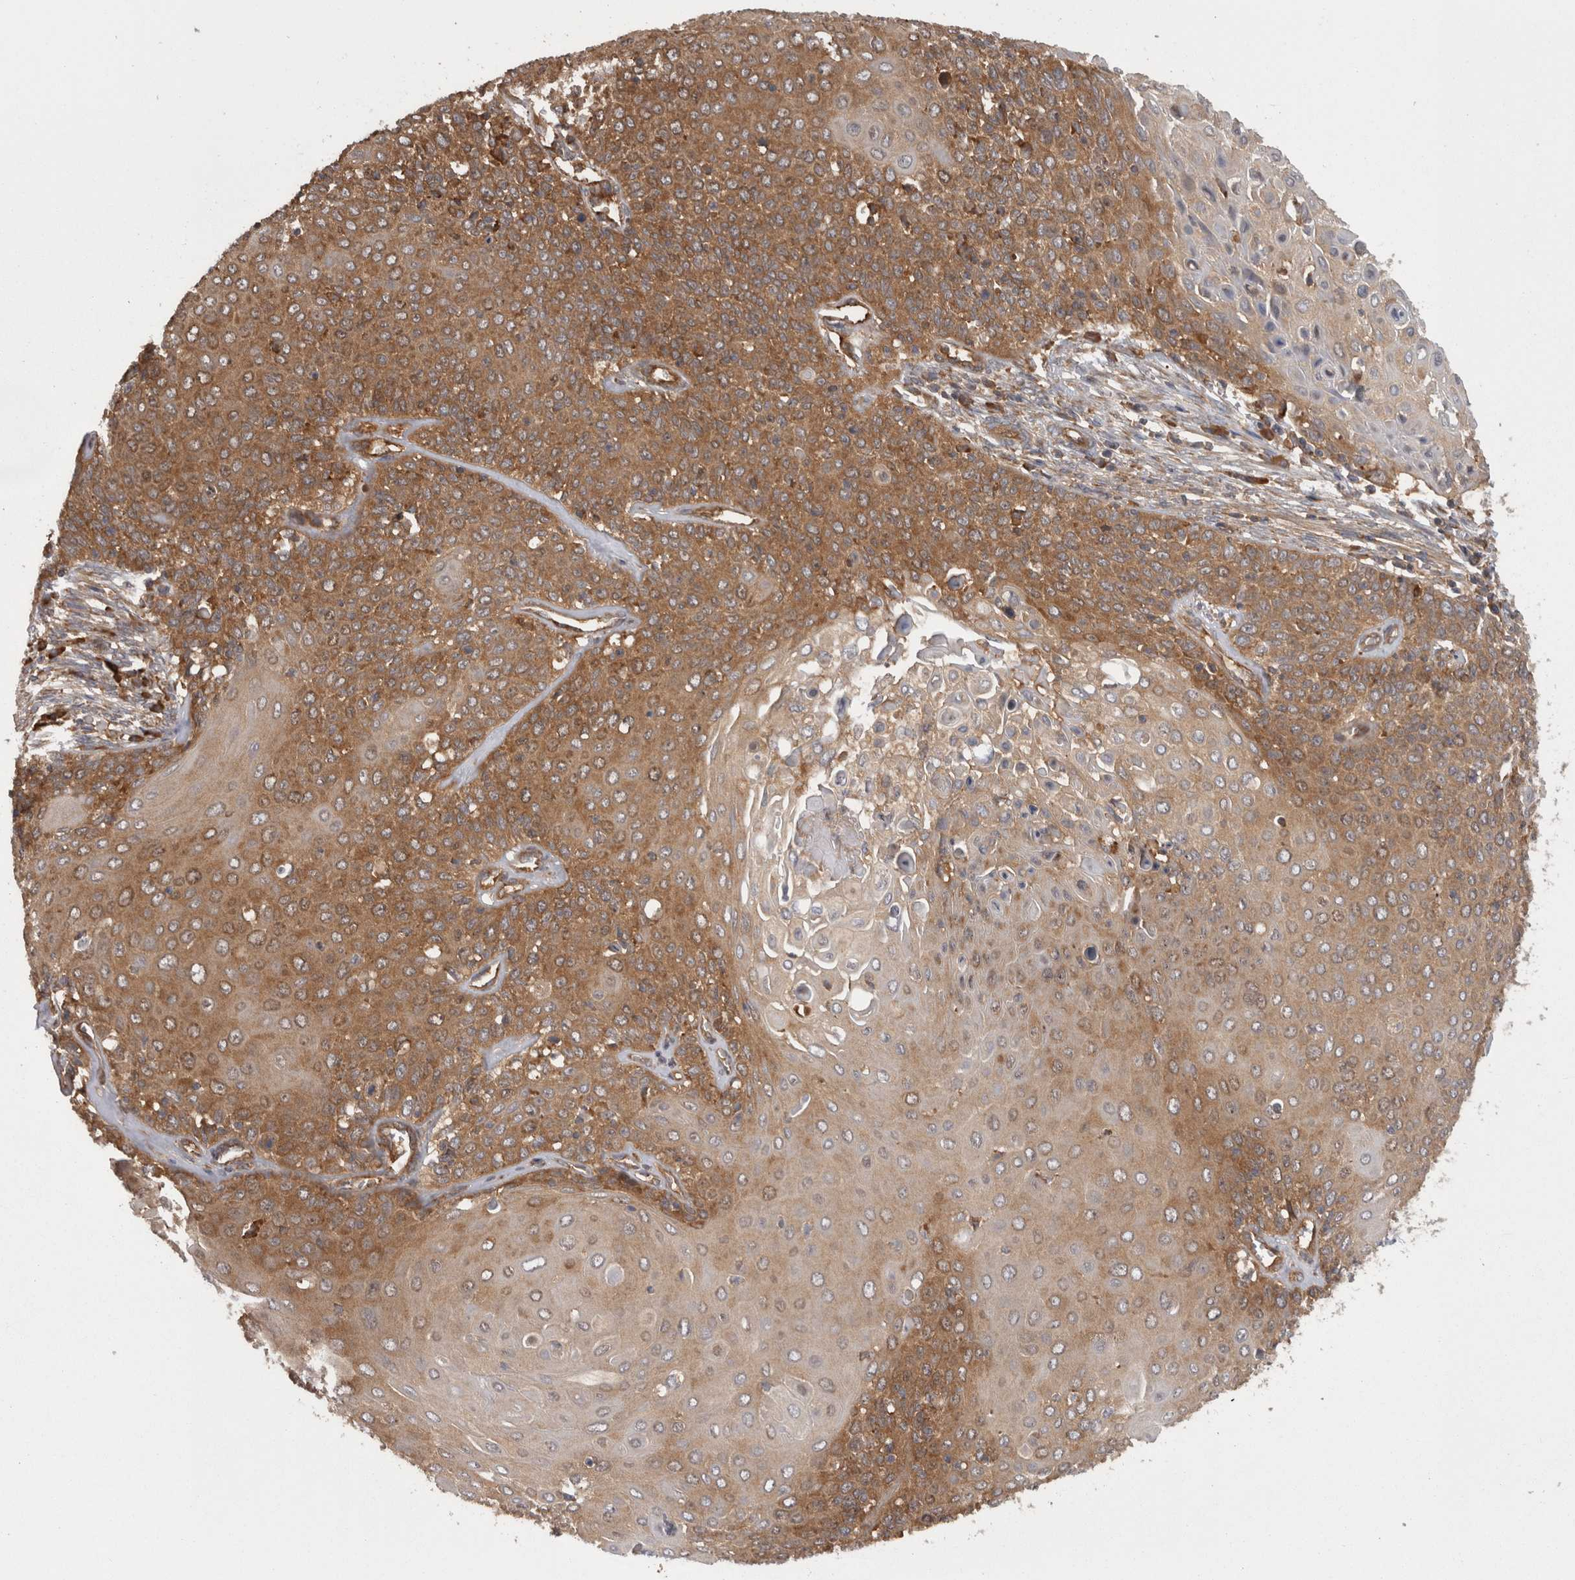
{"staining": {"intensity": "moderate", "quantity": ">75%", "location": "cytoplasmic/membranous"}, "tissue": "cervical cancer", "cell_type": "Tumor cells", "image_type": "cancer", "snomed": [{"axis": "morphology", "description": "Squamous cell carcinoma, NOS"}, {"axis": "topography", "description": "Cervix"}], "caption": "A high-resolution photomicrograph shows IHC staining of cervical squamous cell carcinoma, which shows moderate cytoplasmic/membranous expression in about >75% of tumor cells.", "gene": "SMCR8", "patient": {"sex": "female", "age": 39}}